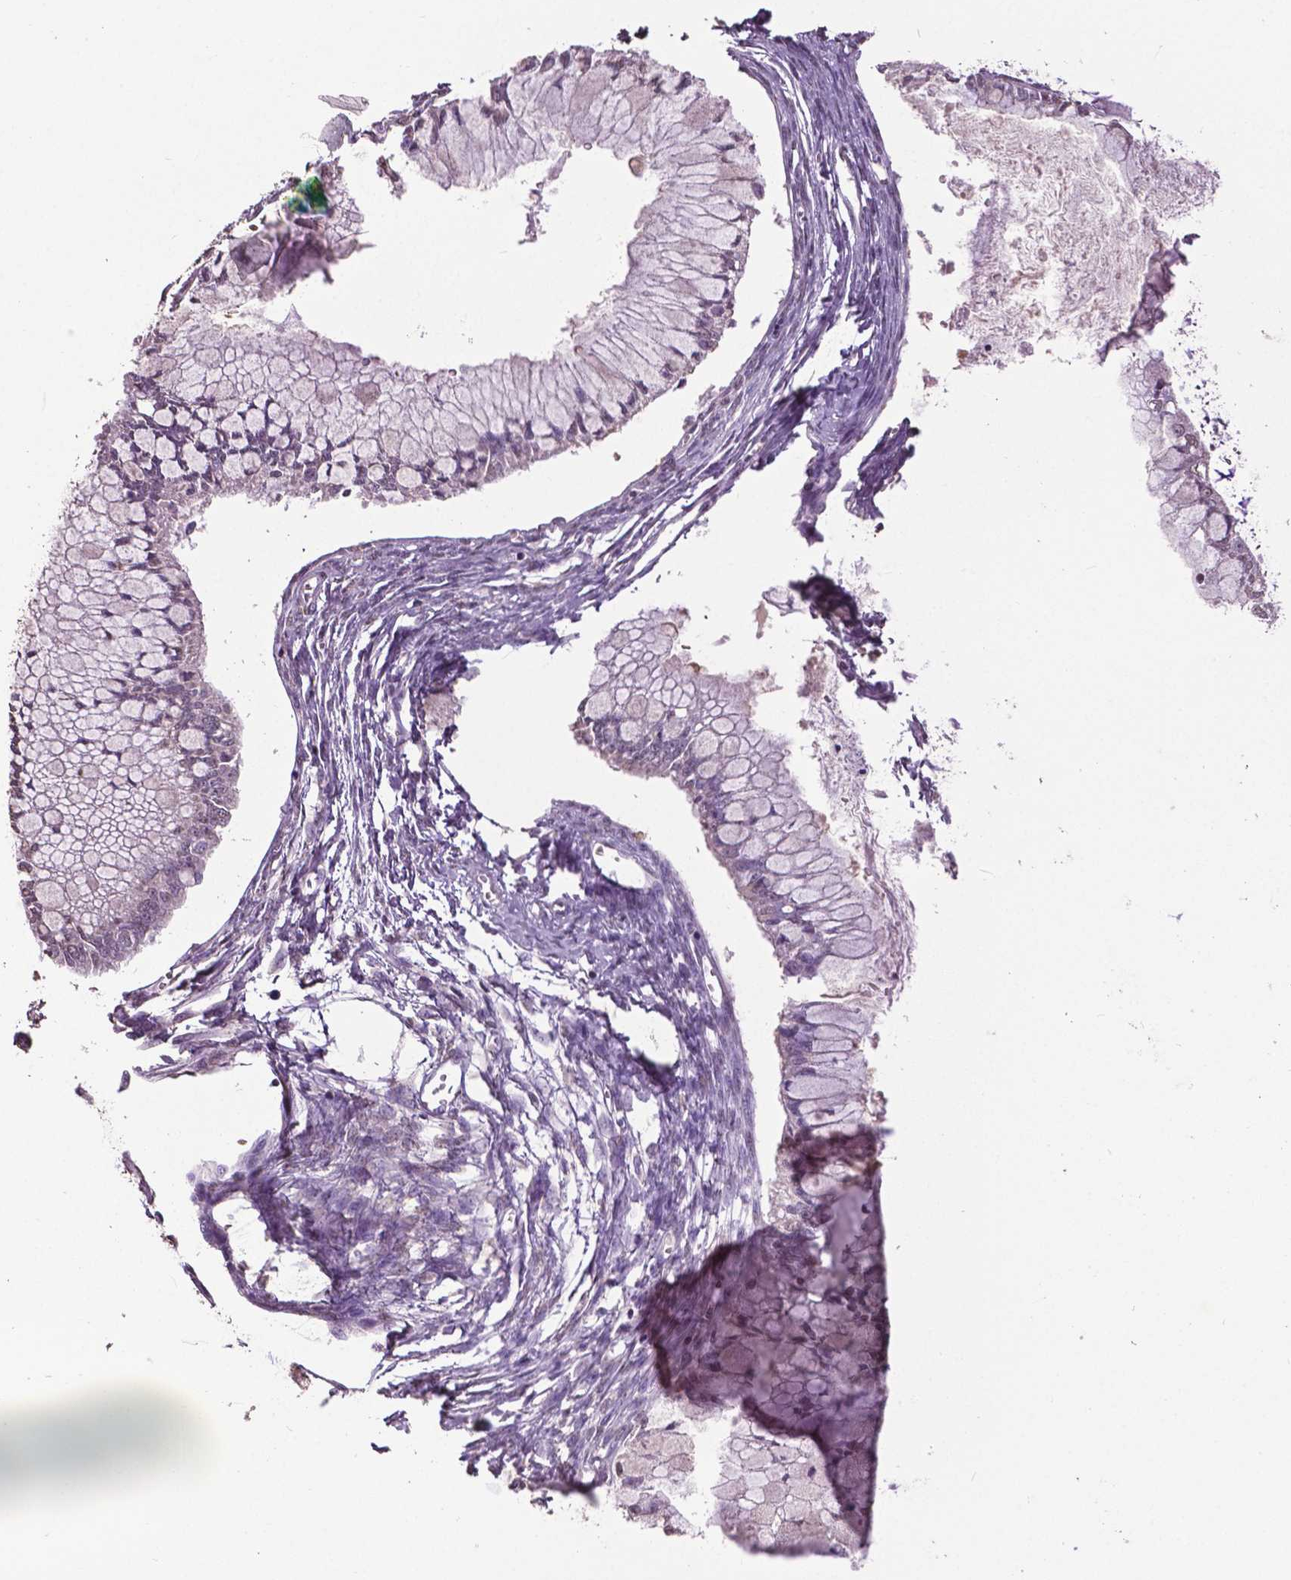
{"staining": {"intensity": "negative", "quantity": "none", "location": "none"}, "tissue": "ovarian cancer", "cell_type": "Tumor cells", "image_type": "cancer", "snomed": [{"axis": "morphology", "description": "Cystadenocarcinoma, mucinous, NOS"}, {"axis": "topography", "description": "Ovary"}], "caption": "A high-resolution image shows IHC staining of mucinous cystadenocarcinoma (ovarian), which shows no significant staining in tumor cells.", "gene": "RUNX3", "patient": {"sex": "female", "age": 34}}